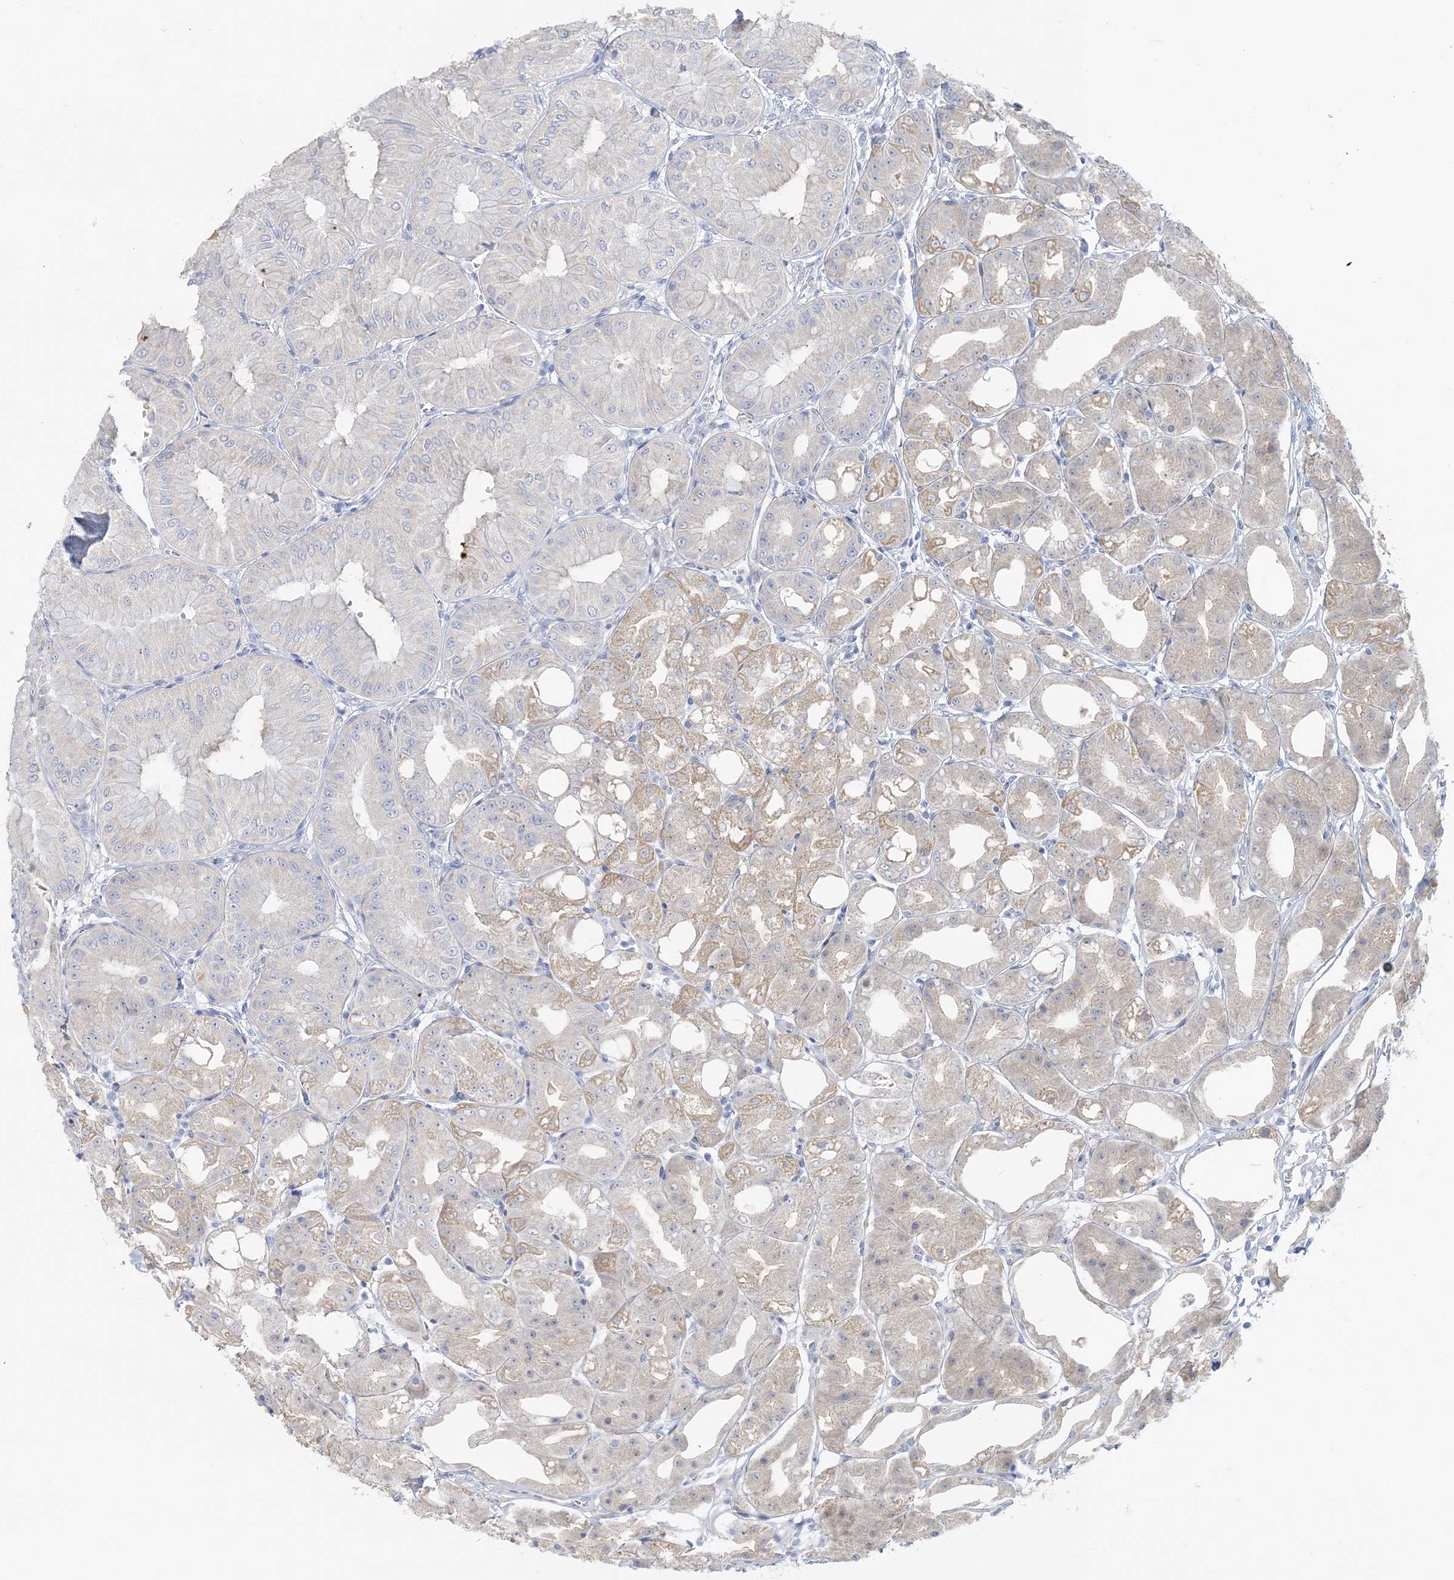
{"staining": {"intensity": "moderate", "quantity": "<25%", "location": "cytoplasmic/membranous"}, "tissue": "stomach", "cell_type": "Glandular cells", "image_type": "normal", "snomed": [{"axis": "morphology", "description": "Normal tissue, NOS"}, {"axis": "topography", "description": "Stomach, lower"}], "caption": "Glandular cells reveal low levels of moderate cytoplasmic/membranous expression in about <25% of cells in normal human stomach.", "gene": "ENSG00000288637", "patient": {"sex": "male", "age": 71}}